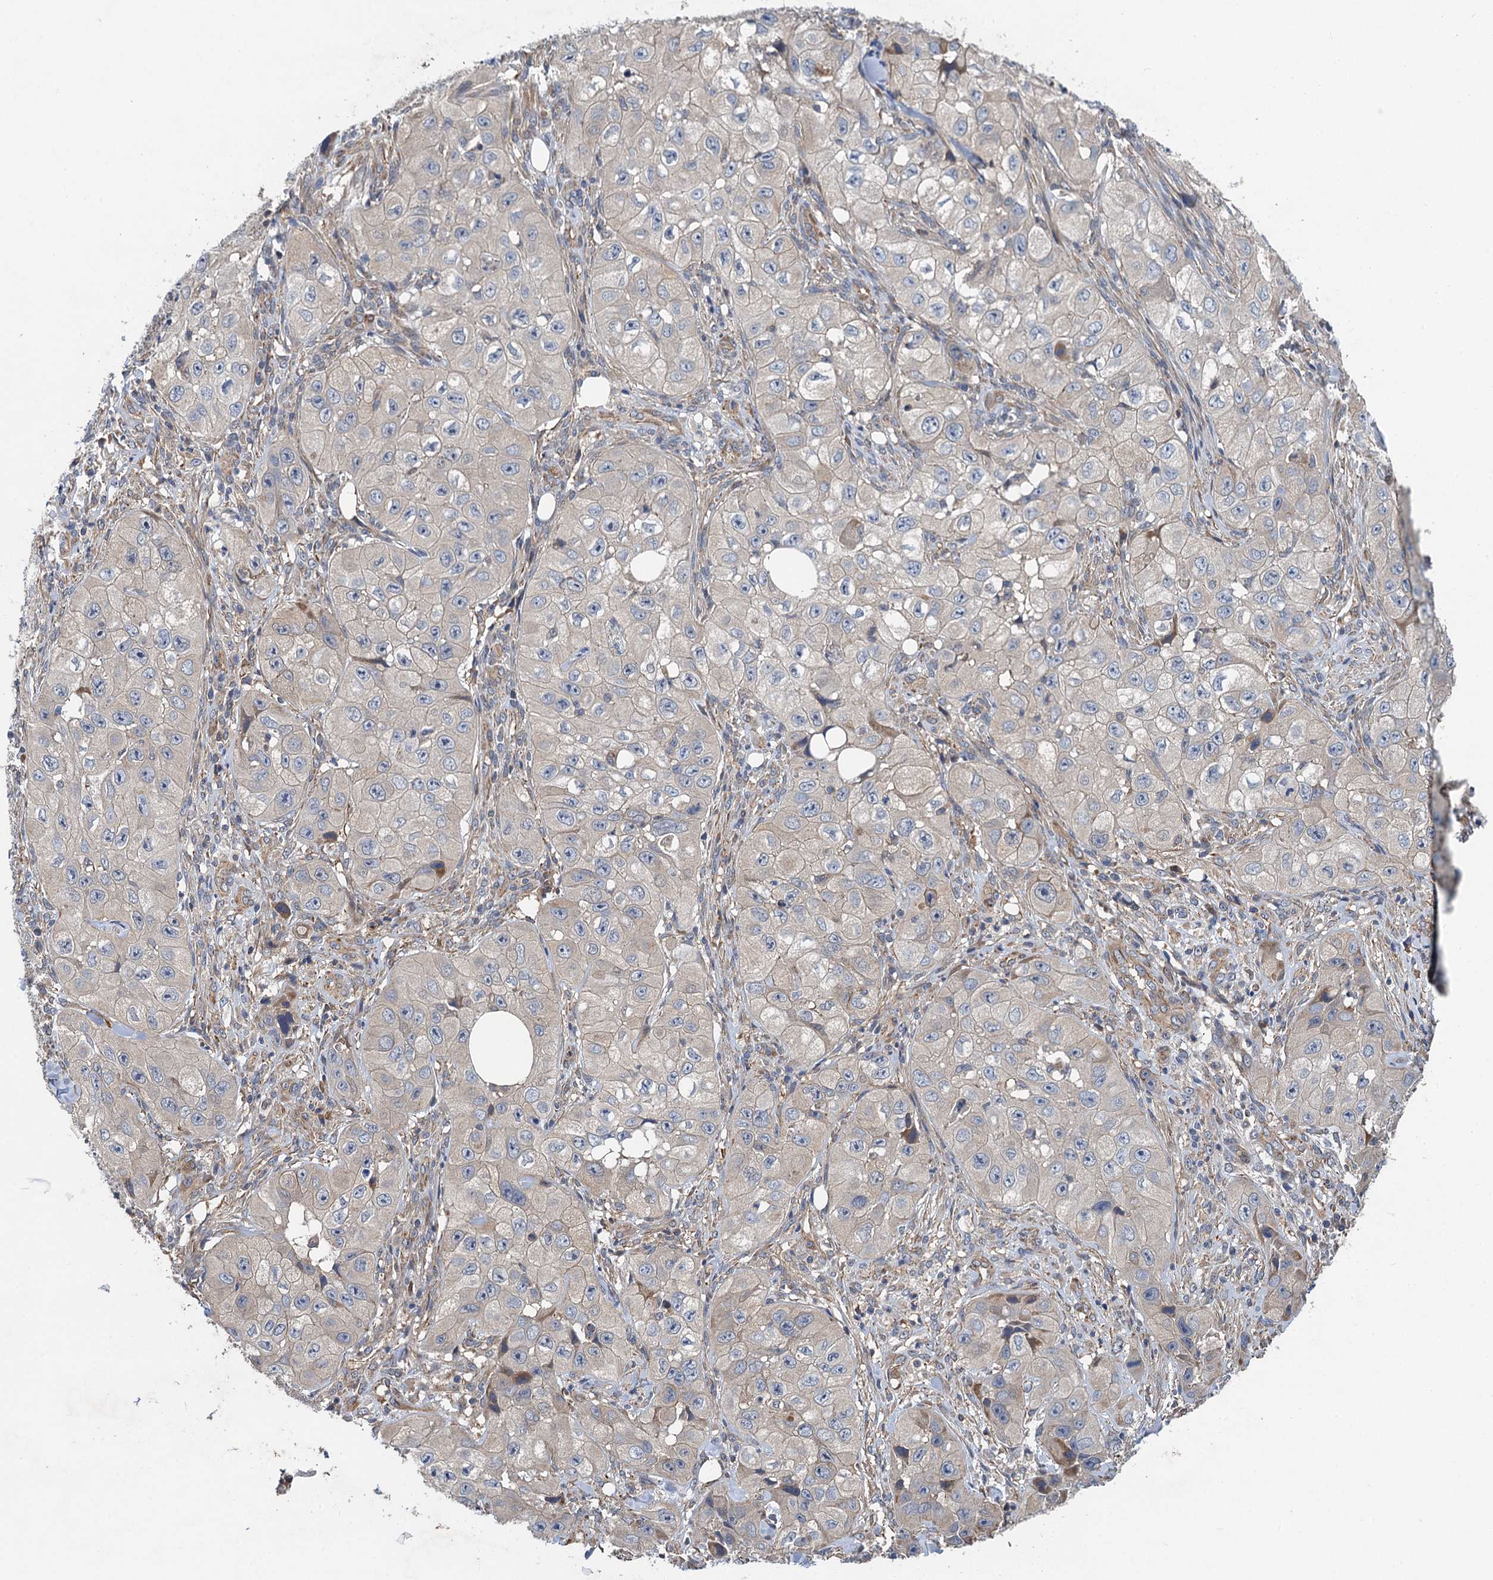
{"staining": {"intensity": "negative", "quantity": "none", "location": "none"}, "tissue": "skin cancer", "cell_type": "Tumor cells", "image_type": "cancer", "snomed": [{"axis": "morphology", "description": "Squamous cell carcinoma, NOS"}, {"axis": "topography", "description": "Skin"}, {"axis": "topography", "description": "Subcutis"}], "caption": "This image is of skin squamous cell carcinoma stained with IHC to label a protein in brown with the nuclei are counter-stained blue. There is no expression in tumor cells. (DAB (3,3'-diaminobenzidine) immunohistochemistry visualized using brightfield microscopy, high magnification).", "gene": "PJA2", "patient": {"sex": "male", "age": 73}}